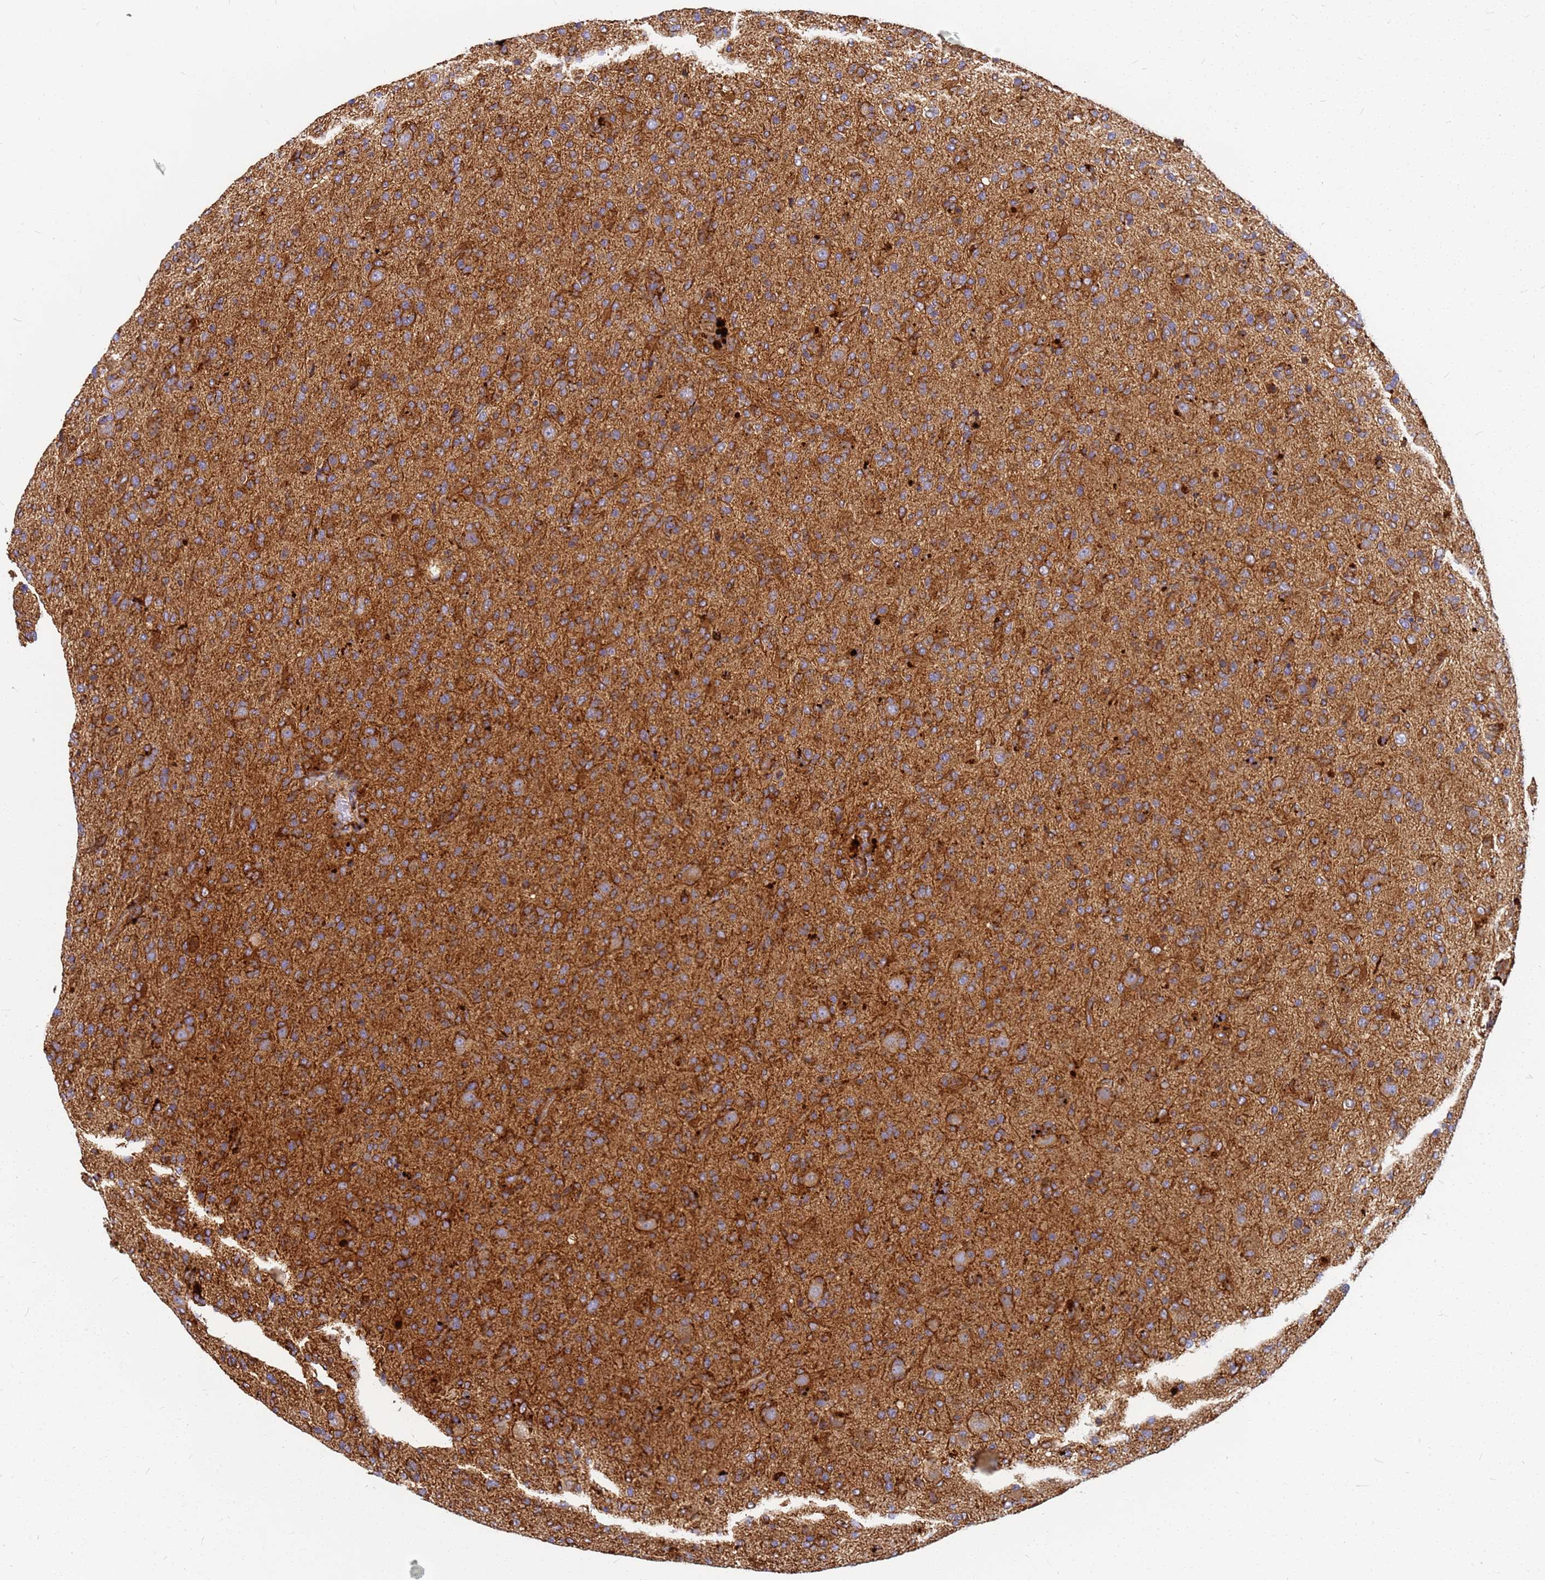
{"staining": {"intensity": "moderate", "quantity": ">75%", "location": "cytoplasmic/membranous"}, "tissue": "glioma", "cell_type": "Tumor cells", "image_type": "cancer", "snomed": [{"axis": "morphology", "description": "Glioma, malignant, High grade"}, {"axis": "topography", "description": "Brain"}], "caption": "A photomicrograph showing moderate cytoplasmic/membranous expression in approximately >75% of tumor cells in malignant glioma (high-grade), as visualized by brown immunohistochemical staining.", "gene": "C2CD5", "patient": {"sex": "female", "age": 57}}